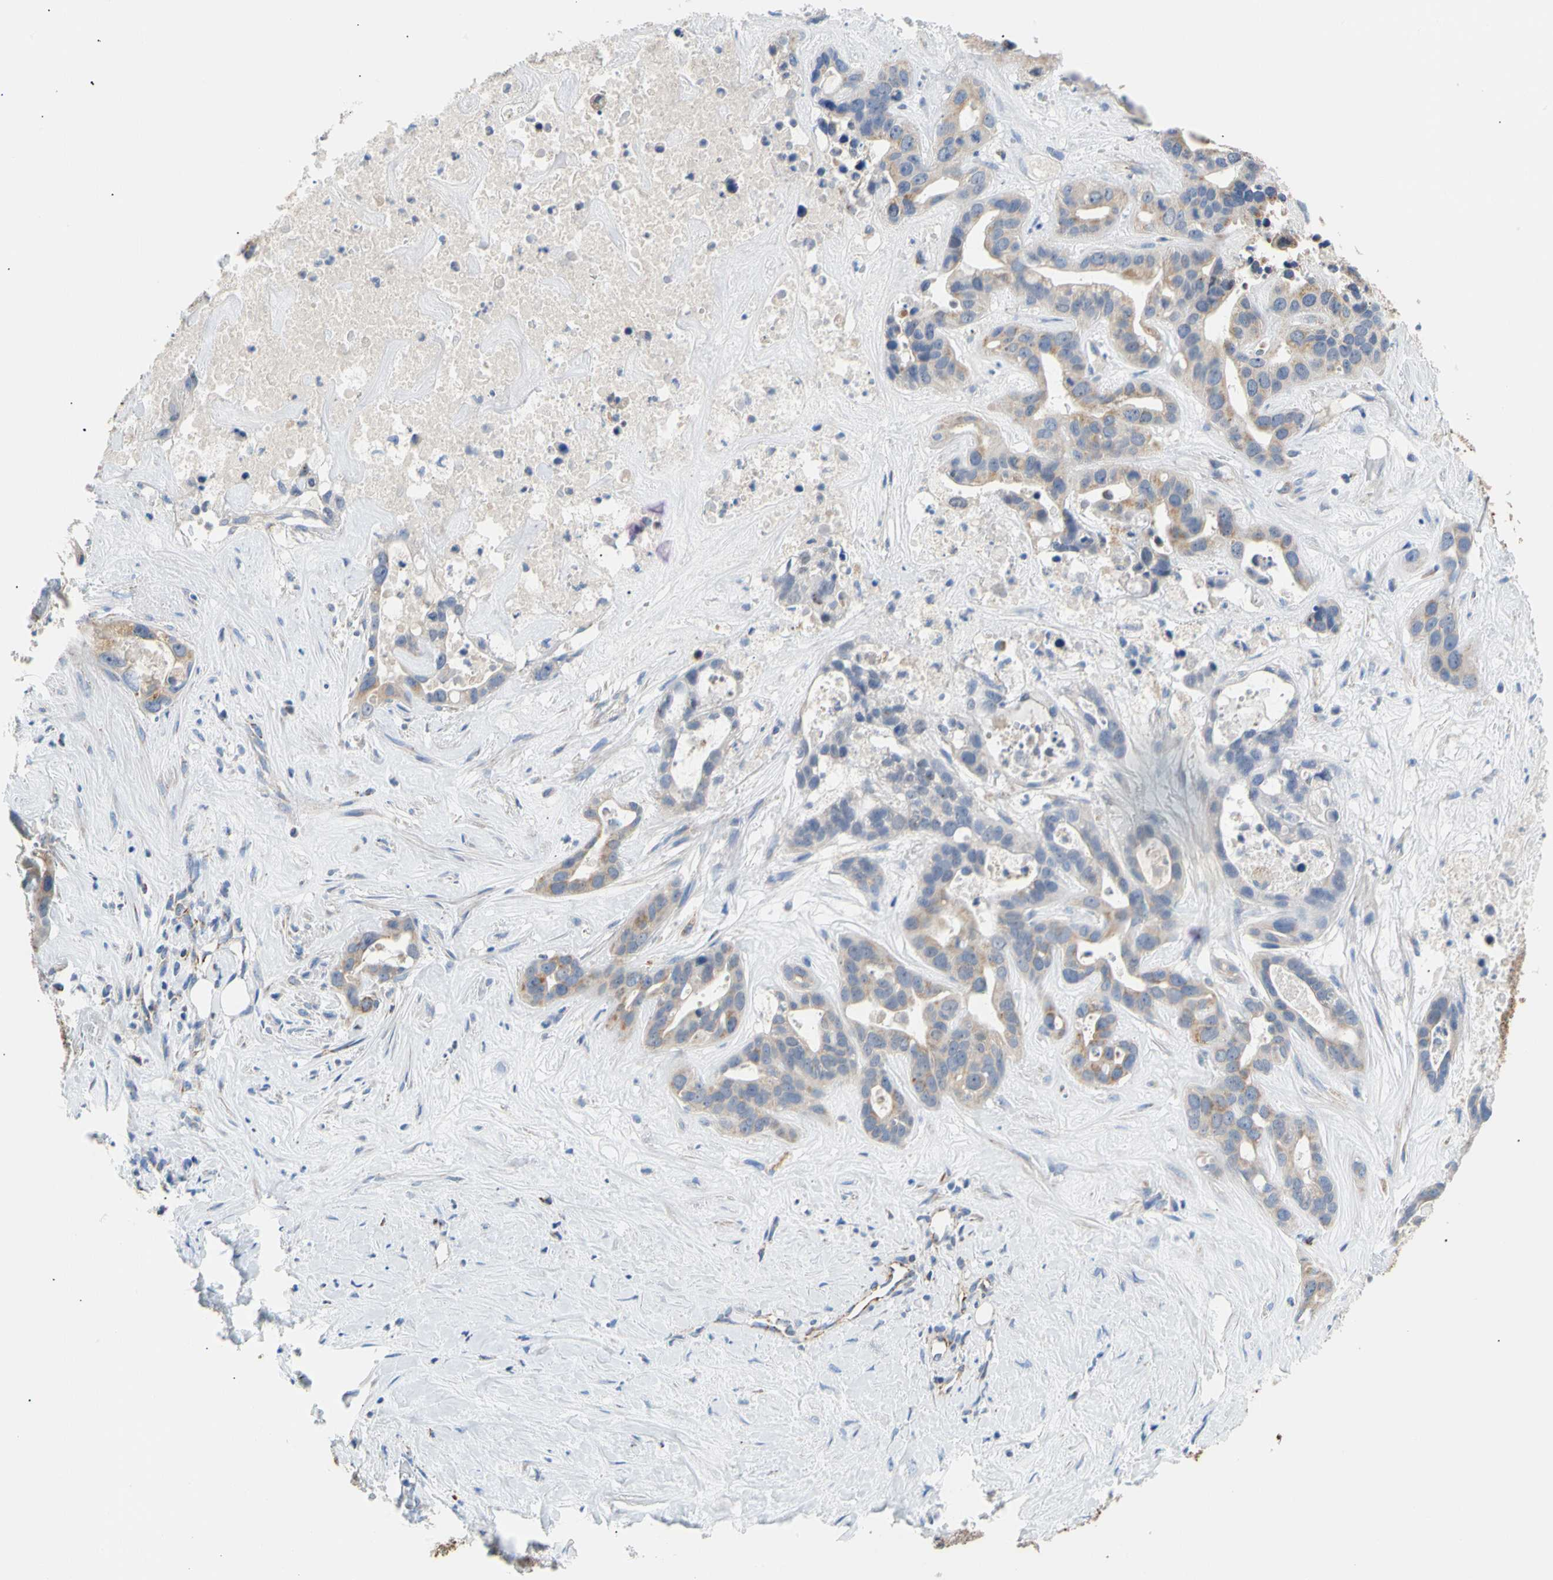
{"staining": {"intensity": "moderate", "quantity": "25%-75%", "location": "cytoplasmic/membranous"}, "tissue": "liver cancer", "cell_type": "Tumor cells", "image_type": "cancer", "snomed": [{"axis": "morphology", "description": "Cholangiocarcinoma"}, {"axis": "topography", "description": "Liver"}], "caption": "Moderate cytoplasmic/membranous expression is appreciated in approximately 25%-75% of tumor cells in liver cholangiocarcinoma.", "gene": "ACAT1", "patient": {"sex": "female", "age": 65}}